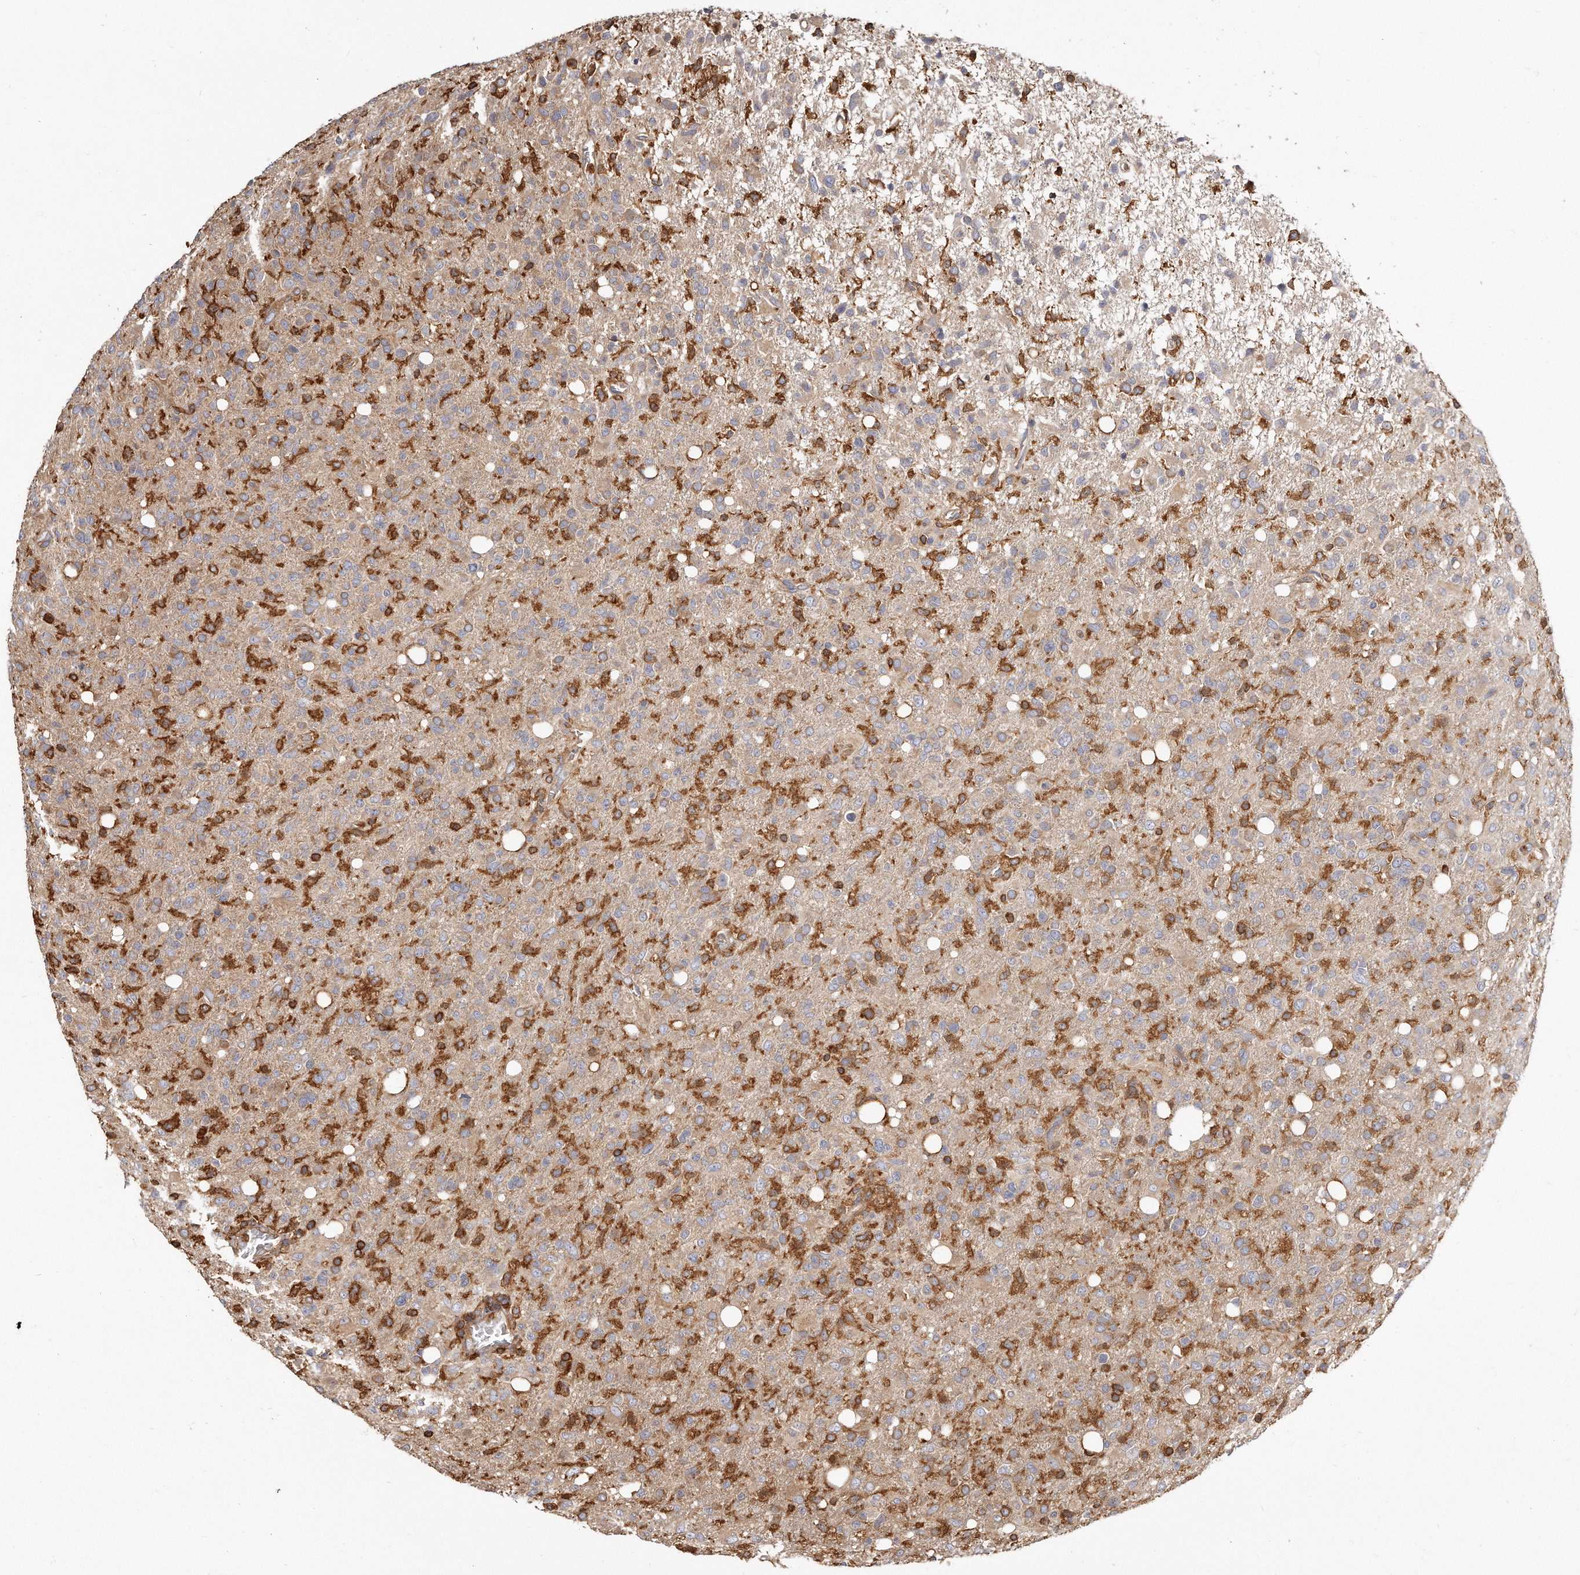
{"staining": {"intensity": "weak", "quantity": "25%-75%", "location": "cytoplasmic/membranous"}, "tissue": "glioma", "cell_type": "Tumor cells", "image_type": "cancer", "snomed": [{"axis": "morphology", "description": "Glioma, malignant, High grade"}, {"axis": "topography", "description": "Brain"}], "caption": "IHC histopathology image of human malignant glioma (high-grade) stained for a protein (brown), which exhibits low levels of weak cytoplasmic/membranous expression in approximately 25%-75% of tumor cells.", "gene": "CAP1", "patient": {"sex": "female", "age": 57}}